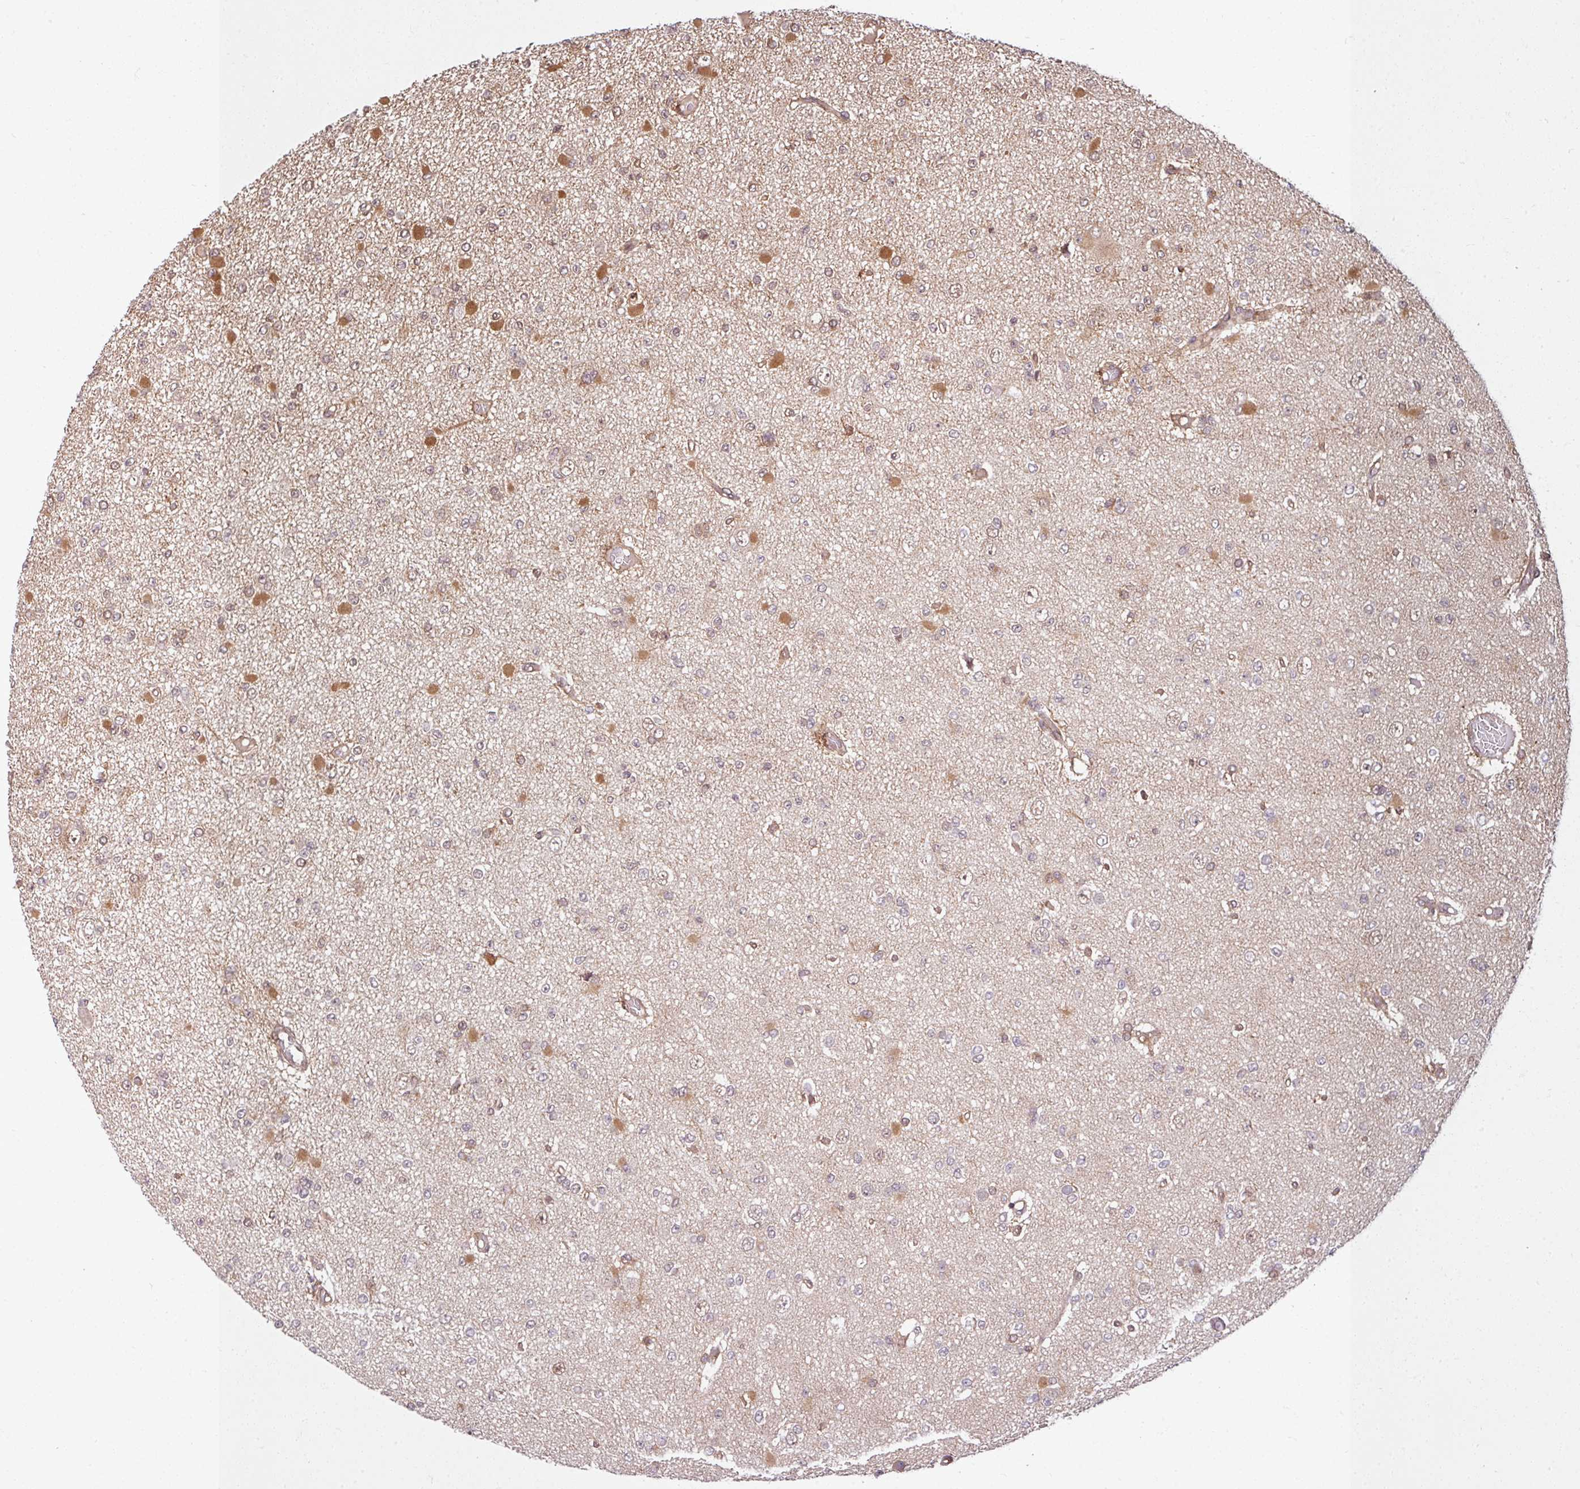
{"staining": {"intensity": "moderate", "quantity": "<25%", "location": "cytoplasmic/membranous"}, "tissue": "glioma", "cell_type": "Tumor cells", "image_type": "cancer", "snomed": [{"axis": "morphology", "description": "Glioma, malignant, Low grade"}, {"axis": "topography", "description": "Brain"}], "caption": "Immunohistochemistry (IHC) staining of malignant low-grade glioma, which displays low levels of moderate cytoplasmic/membranous expression in approximately <25% of tumor cells indicating moderate cytoplasmic/membranous protein positivity. The staining was performed using DAB (3,3'-diaminobenzidine) (brown) for protein detection and nuclei were counterstained in hematoxylin (blue).", "gene": "KCTD11", "patient": {"sex": "female", "age": 22}}